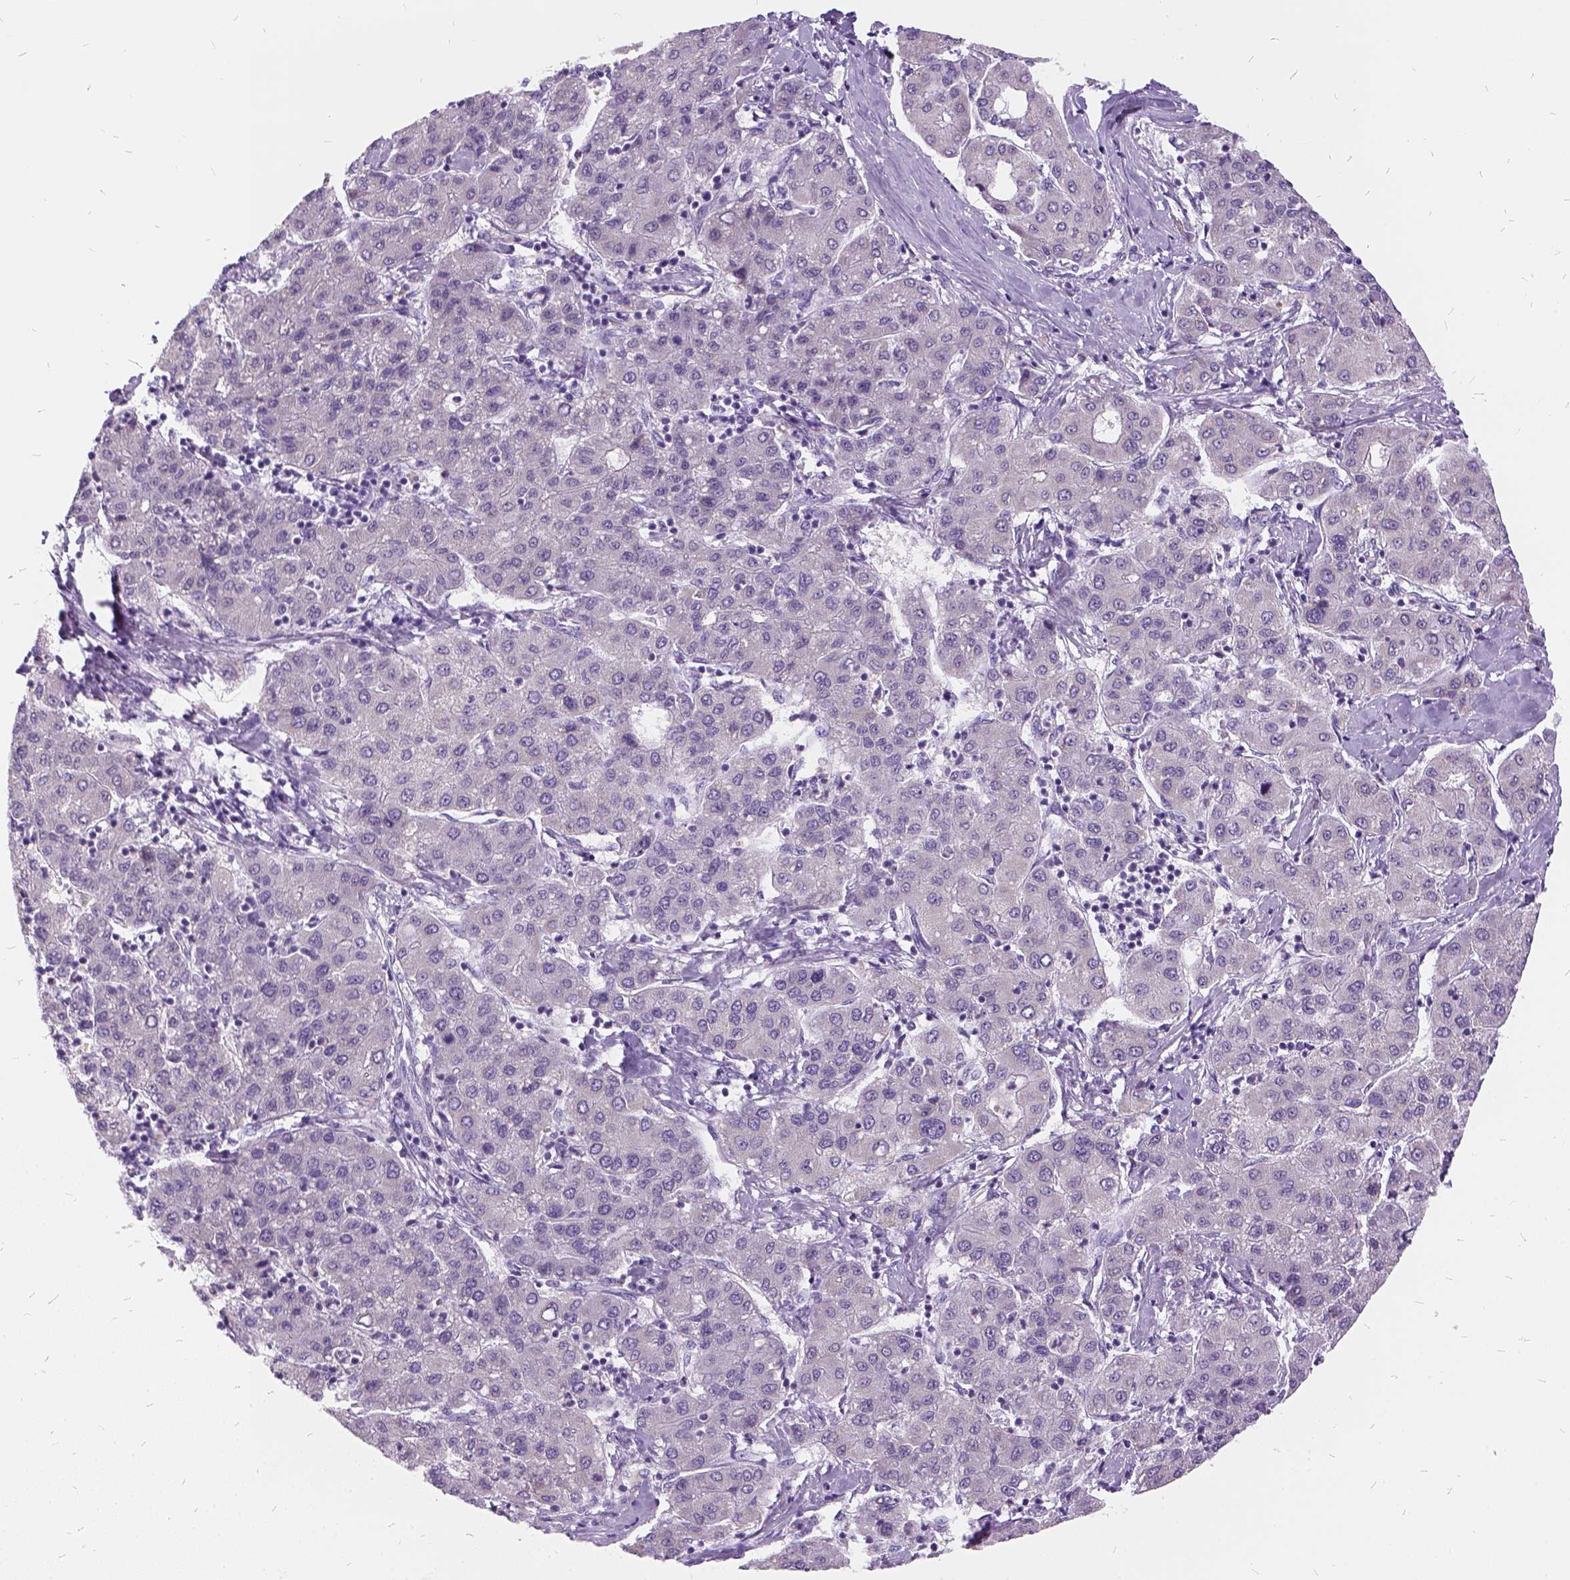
{"staining": {"intensity": "negative", "quantity": "none", "location": "none"}, "tissue": "liver cancer", "cell_type": "Tumor cells", "image_type": "cancer", "snomed": [{"axis": "morphology", "description": "Carcinoma, Hepatocellular, NOS"}, {"axis": "topography", "description": "Liver"}], "caption": "High power microscopy image of an immunohistochemistry (IHC) micrograph of liver cancer, revealing no significant staining in tumor cells. (Brightfield microscopy of DAB (3,3'-diaminobenzidine) immunohistochemistry (IHC) at high magnification).", "gene": "FDX1", "patient": {"sex": "male", "age": 65}}